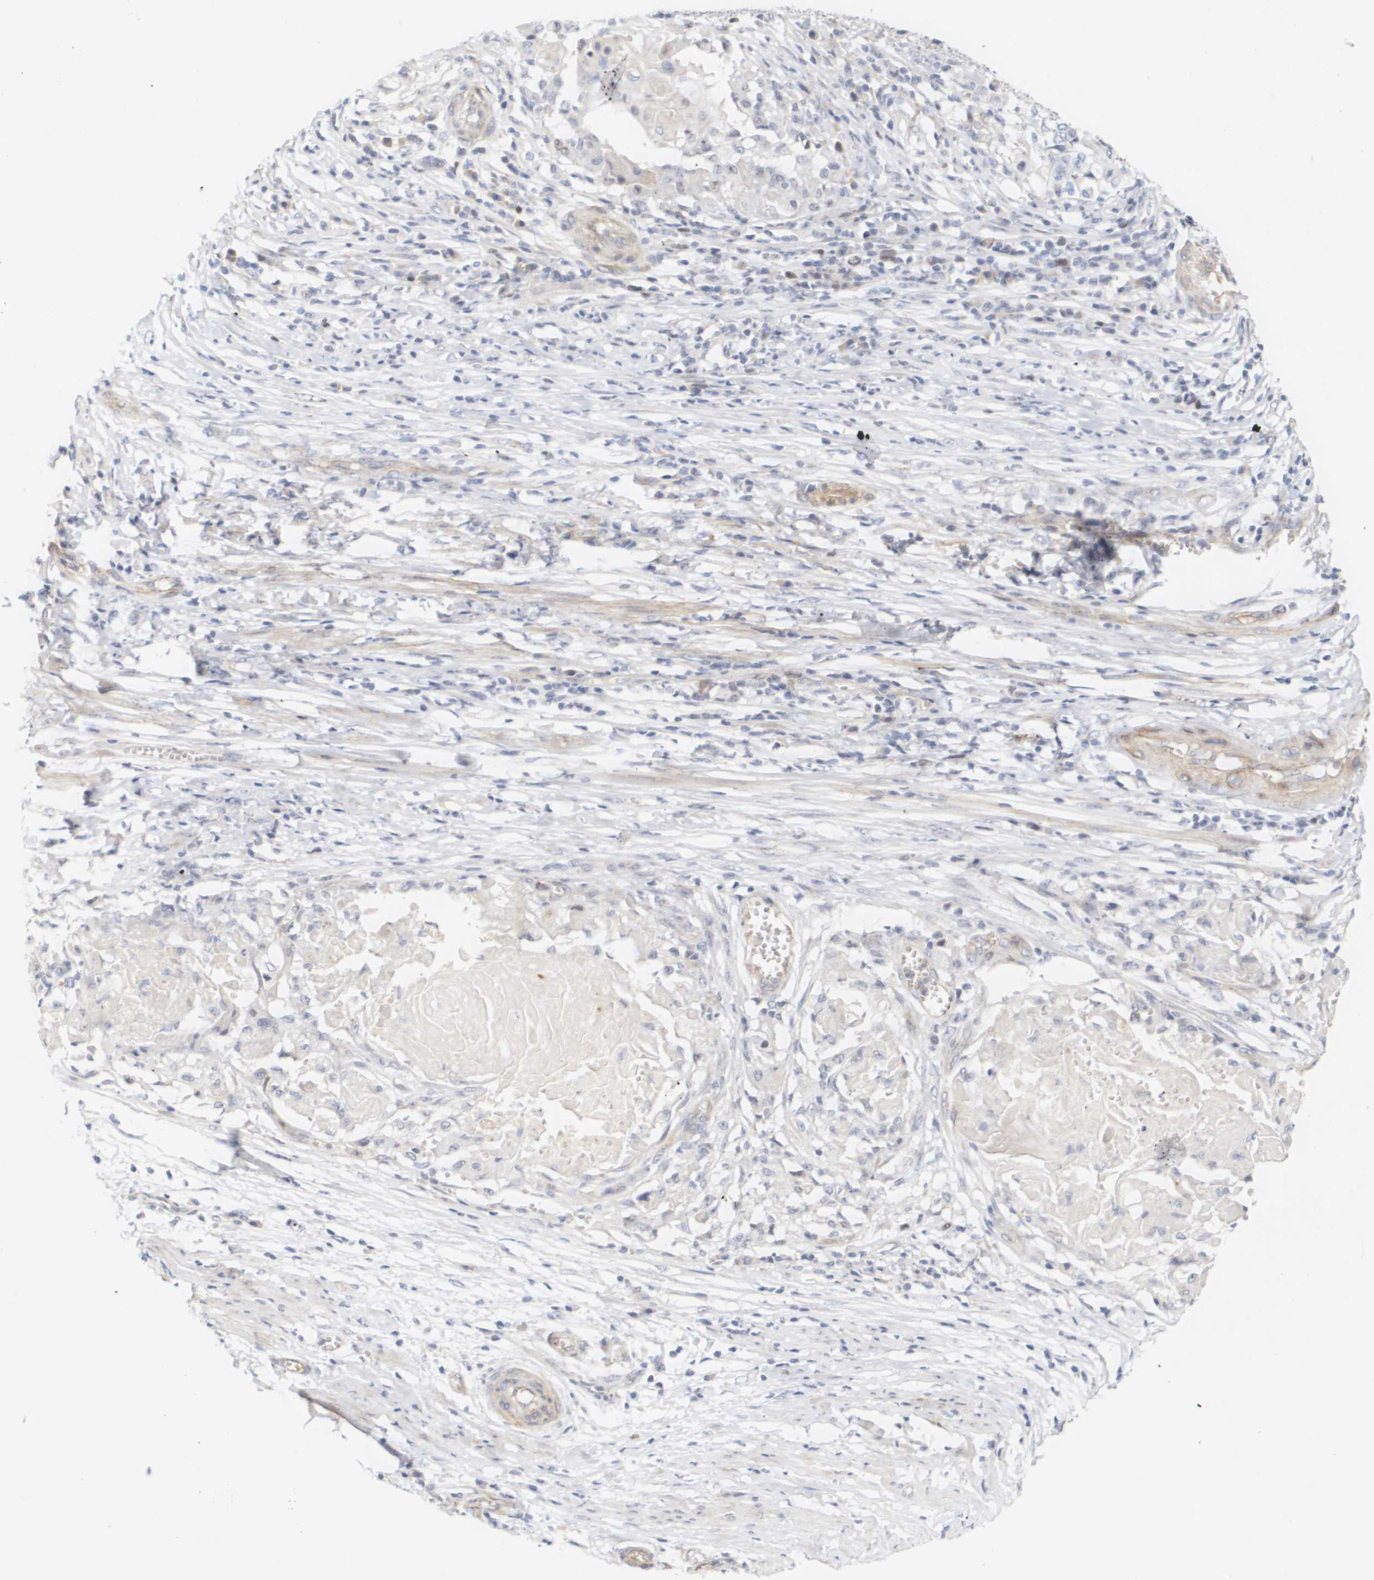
{"staining": {"intensity": "negative", "quantity": "none", "location": "none"}, "tissue": "cervical cancer", "cell_type": "Tumor cells", "image_type": "cancer", "snomed": [{"axis": "morphology", "description": "Squamous cell carcinoma, NOS"}, {"axis": "topography", "description": "Cervix"}], "caption": "This is a photomicrograph of immunohistochemistry staining of cervical squamous cell carcinoma, which shows no positivity in tumor cells. (Brightfield microscopy of DAB IHC at high magnification).", "gene": "CYB561", "patient": {"sex": "female", "age": 39}}